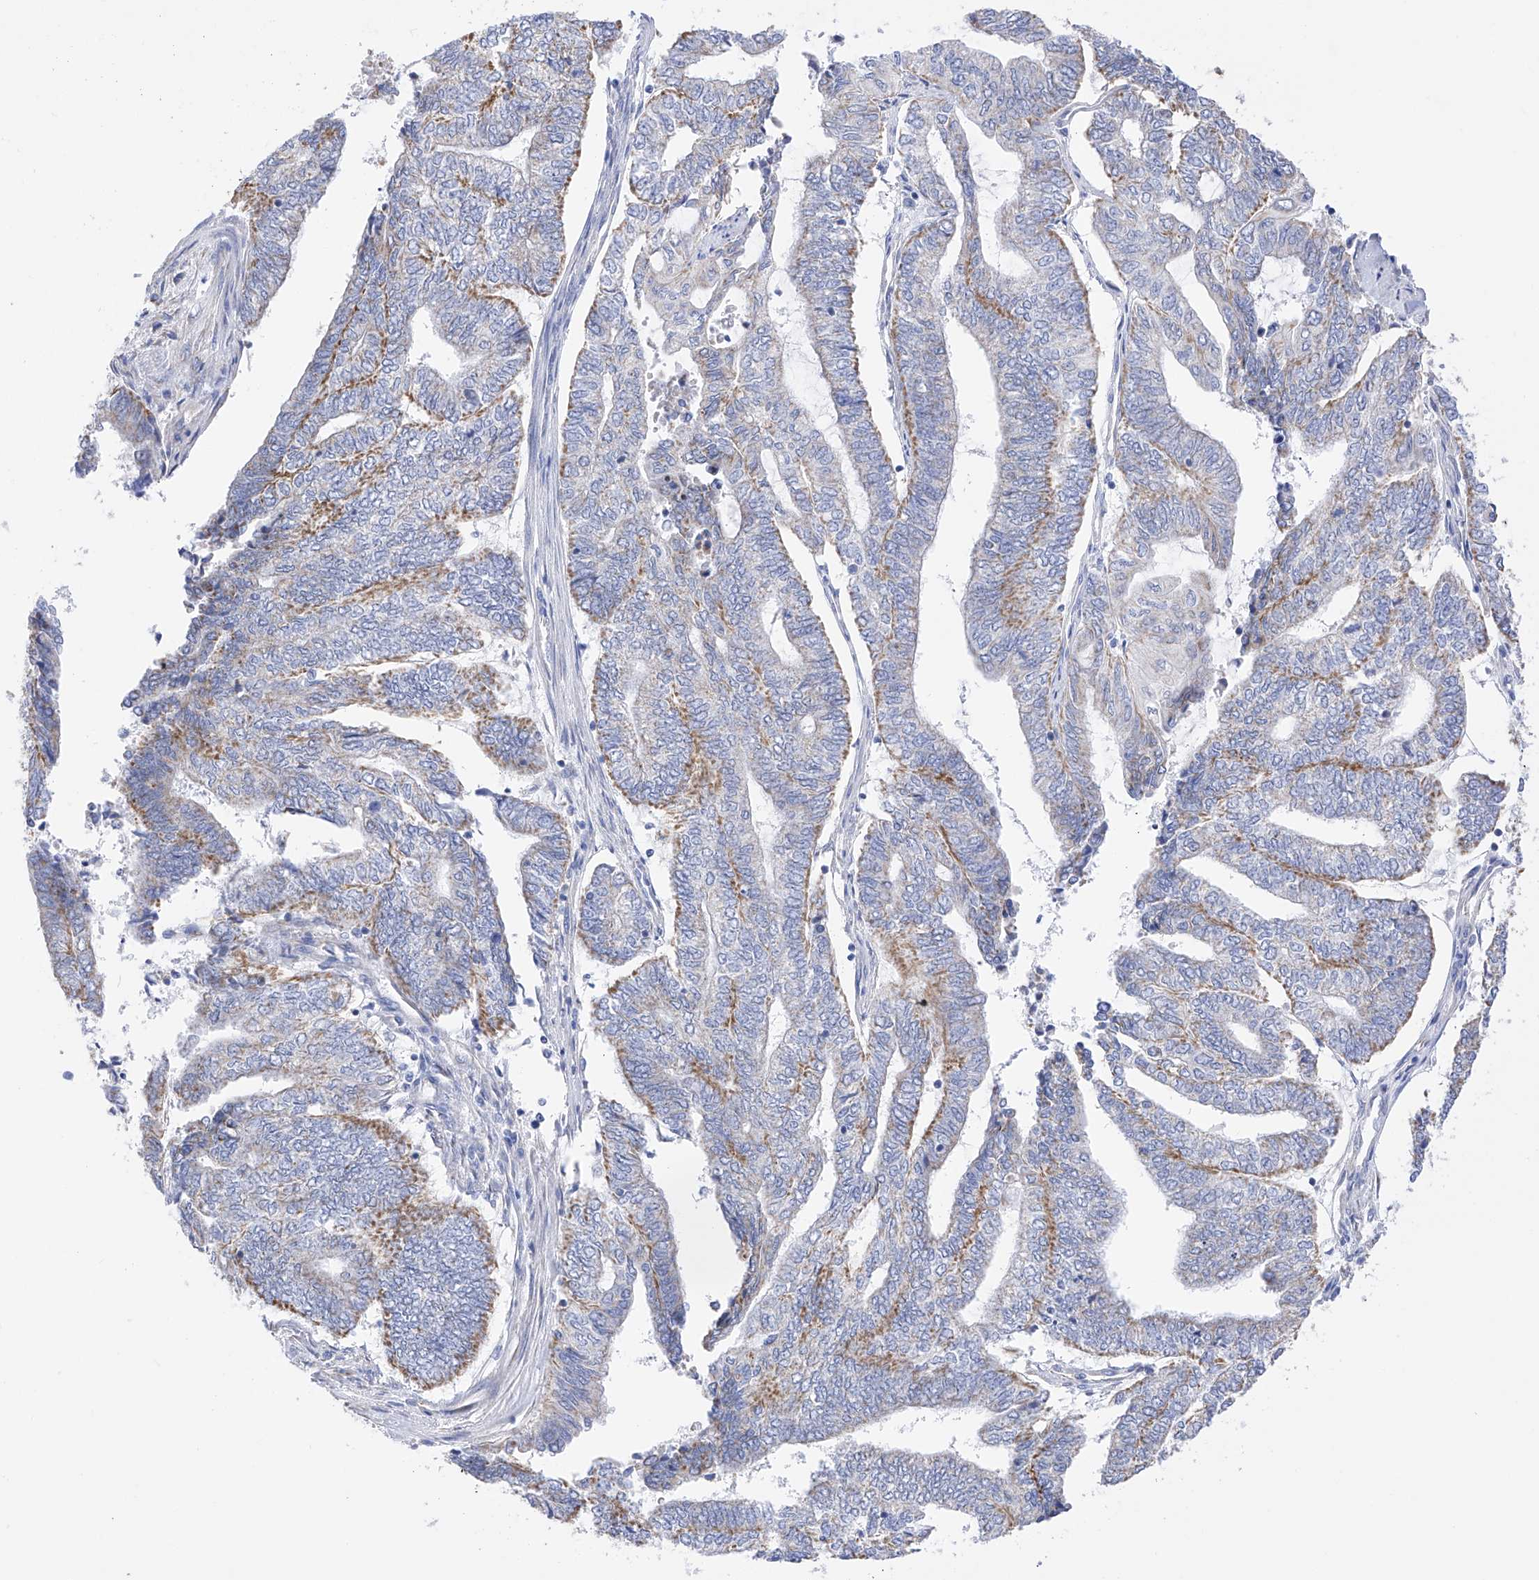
{"staining": {"intensity": "negative", "quantity": "none", "location": "none"}, "tissue": "endometrial cancer", "cell_type": "Tumor cells", "image_type": "cancer", "snomed": [{"axis": "morphology", "description": "Adenocarcinoma, NOS"}, {"axis": "topography", "description": "Uterus"}, {"axis": "topography", "description": "Endometrium"}], "caption": "Immunohistochemistry (IHC) of adenocarcinoma (endometrial) displays no staining in tumor cells.", "gene": "FLG", "patient": {"sex": "female", "age": 70}}